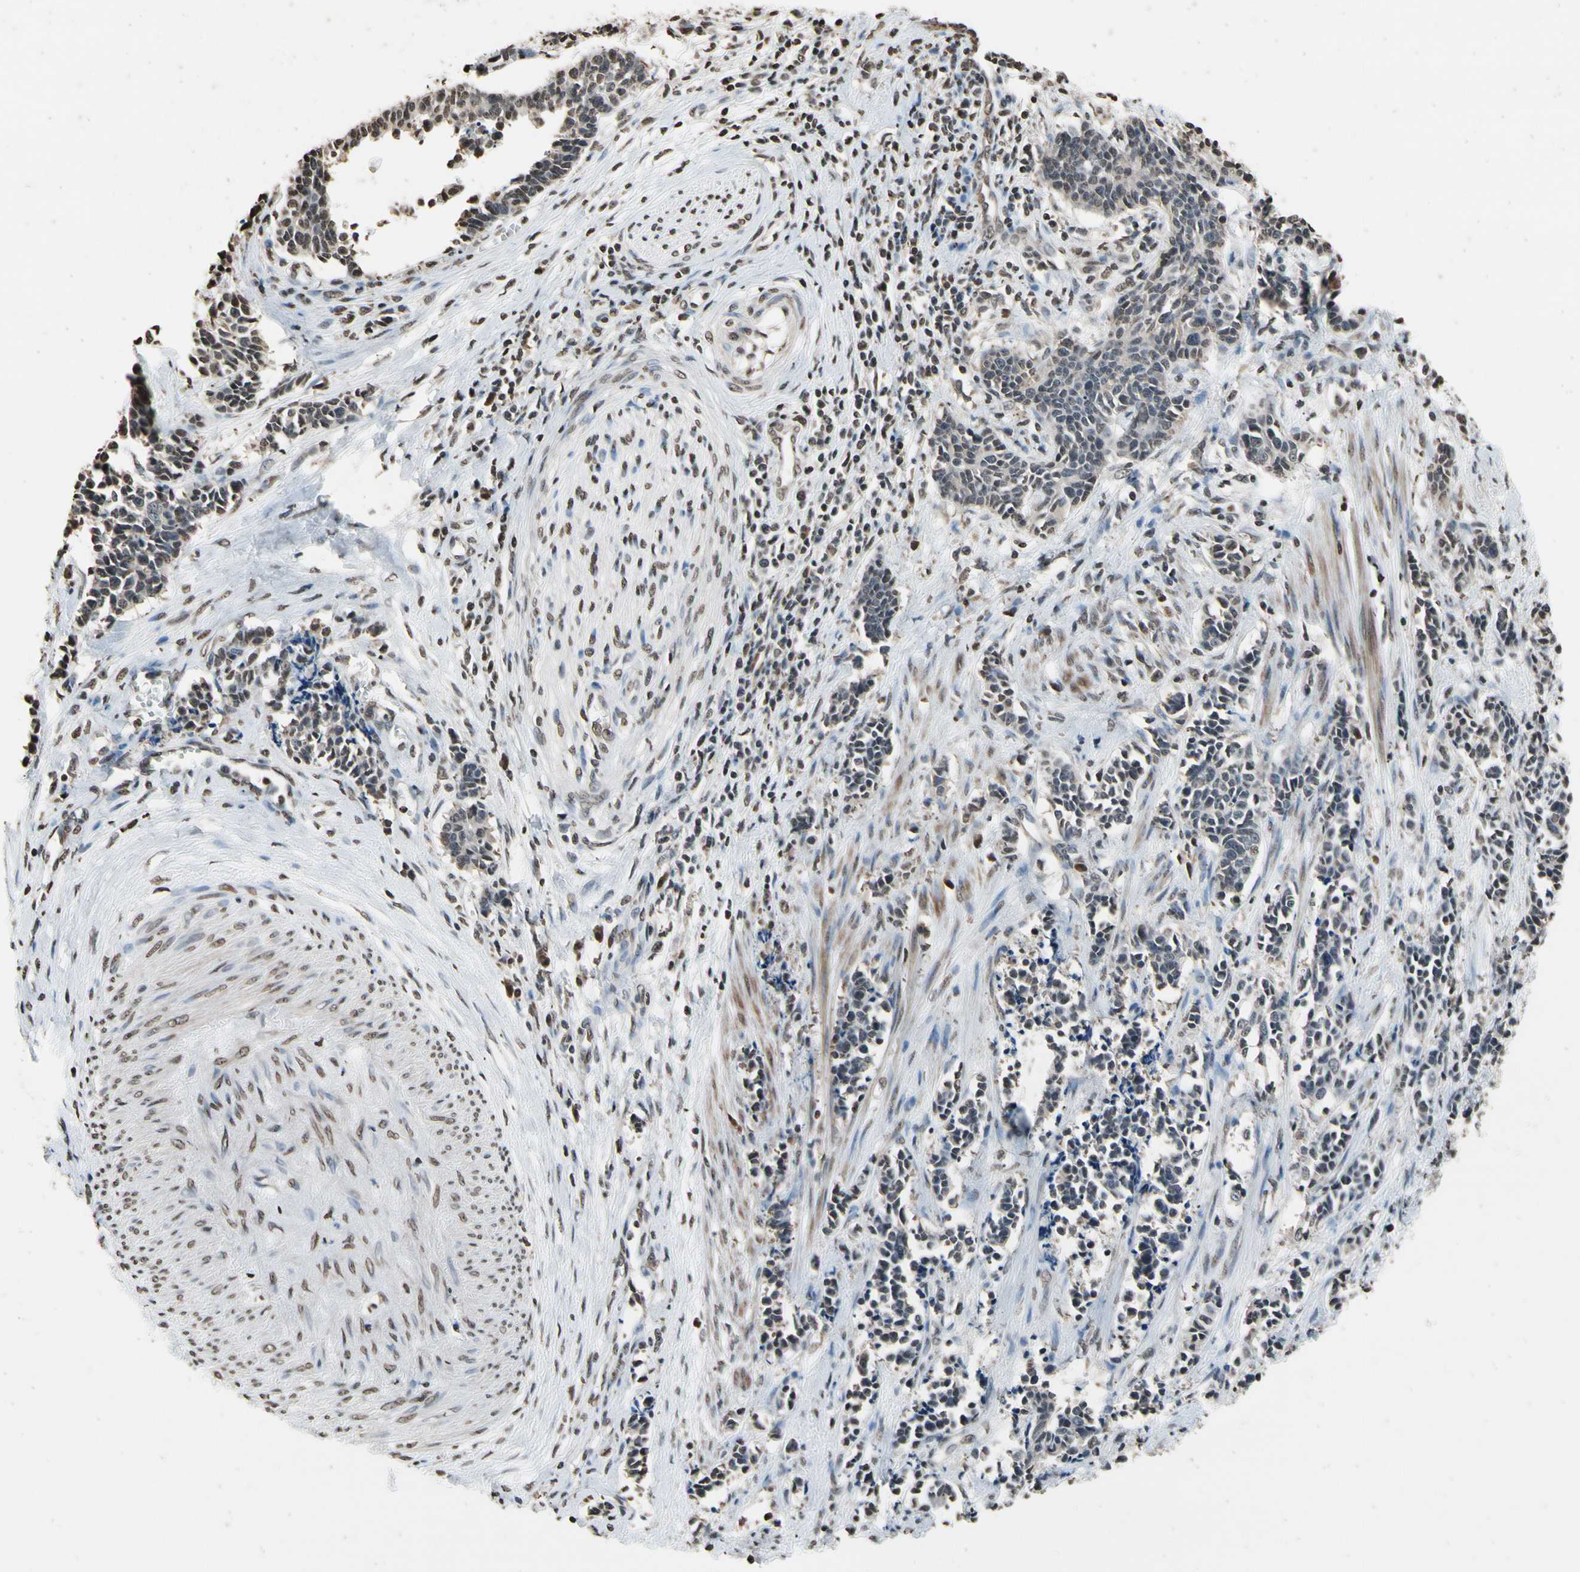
{"staining": {"intensity": "moderate", "quantity": ">75%", "location": "nuclear"}, "tissue": "cervical cancer", "cell_type": "Tumor cells", "image_type": "cancer", "snomed": [{"axis": "morphology", "description": "Squamous cell carcinoma, NOS"}, {"axis": "topography", "description": "Cervix"}], "caption": "Tumor cells display medium levels of moderate nuclear staining in about >75% of cells in cervical cancer (squamous cell carcinoma).", "gene": "HIPK2", "patient": {"sex": "female", "age": 35}}